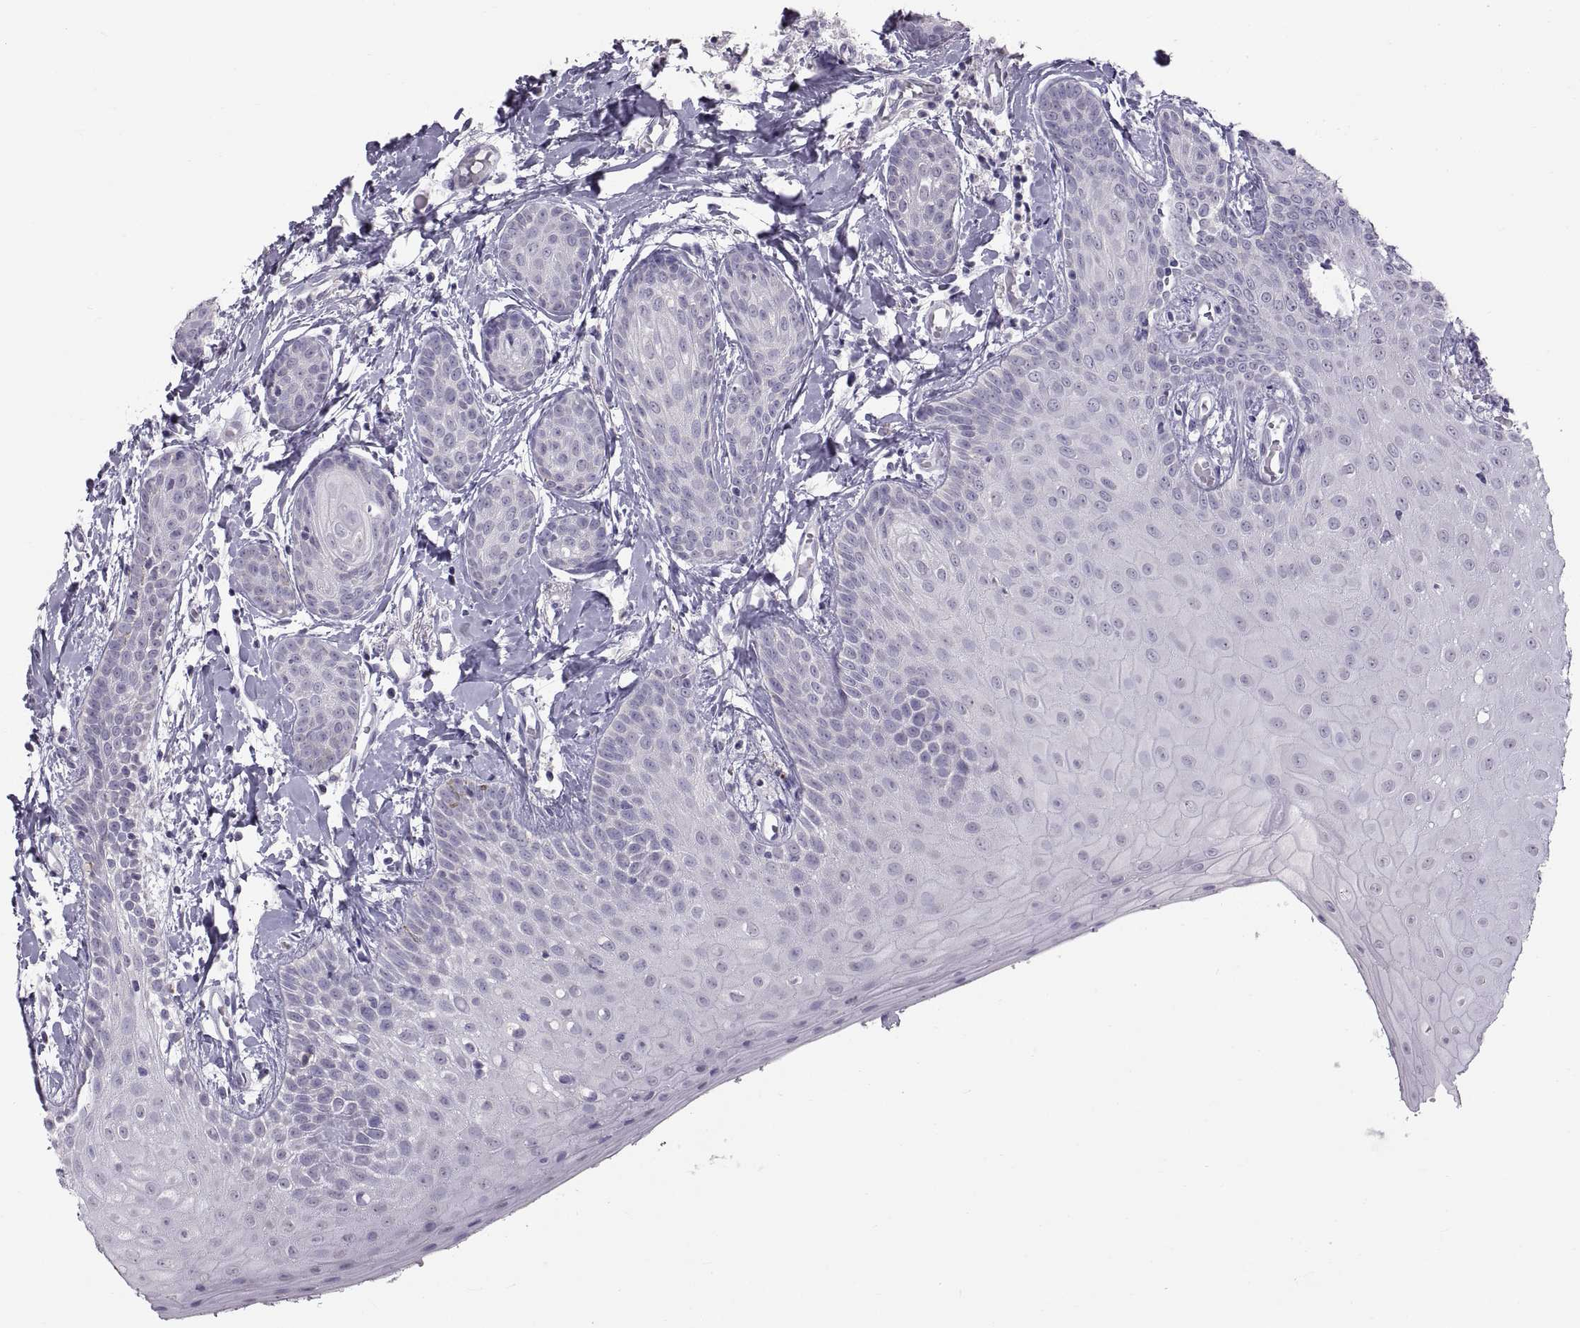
{"staining": {"intensity": "negative", "quantity": "none", "location": "none"}, "tissue": "head and neck cancer", "cell_type": "Tumor cells", "image_type": "cancer", "snomed": [{"axis": "morphology", "description": "Normal tissue, NOS"}, {"axis": "morphology", "description": "Squamous cell carcinoma, NOS"}, {"axis": "topography", "description": "Oral tissue"}, {"axis": "topography", "description": "Salivary gland"}, {"axis": "topography", "description": "Head-Neck"}], "caption": "Tumor cells are negative for protein expression in human head and neck squamous cell carcinoma. (DAB (3,3'-diaminobenzidine) immunohistochemistry (IHC), high magnification).", "gene": "WBP2NL", "patient": {"sex": "female", "age": 62}}